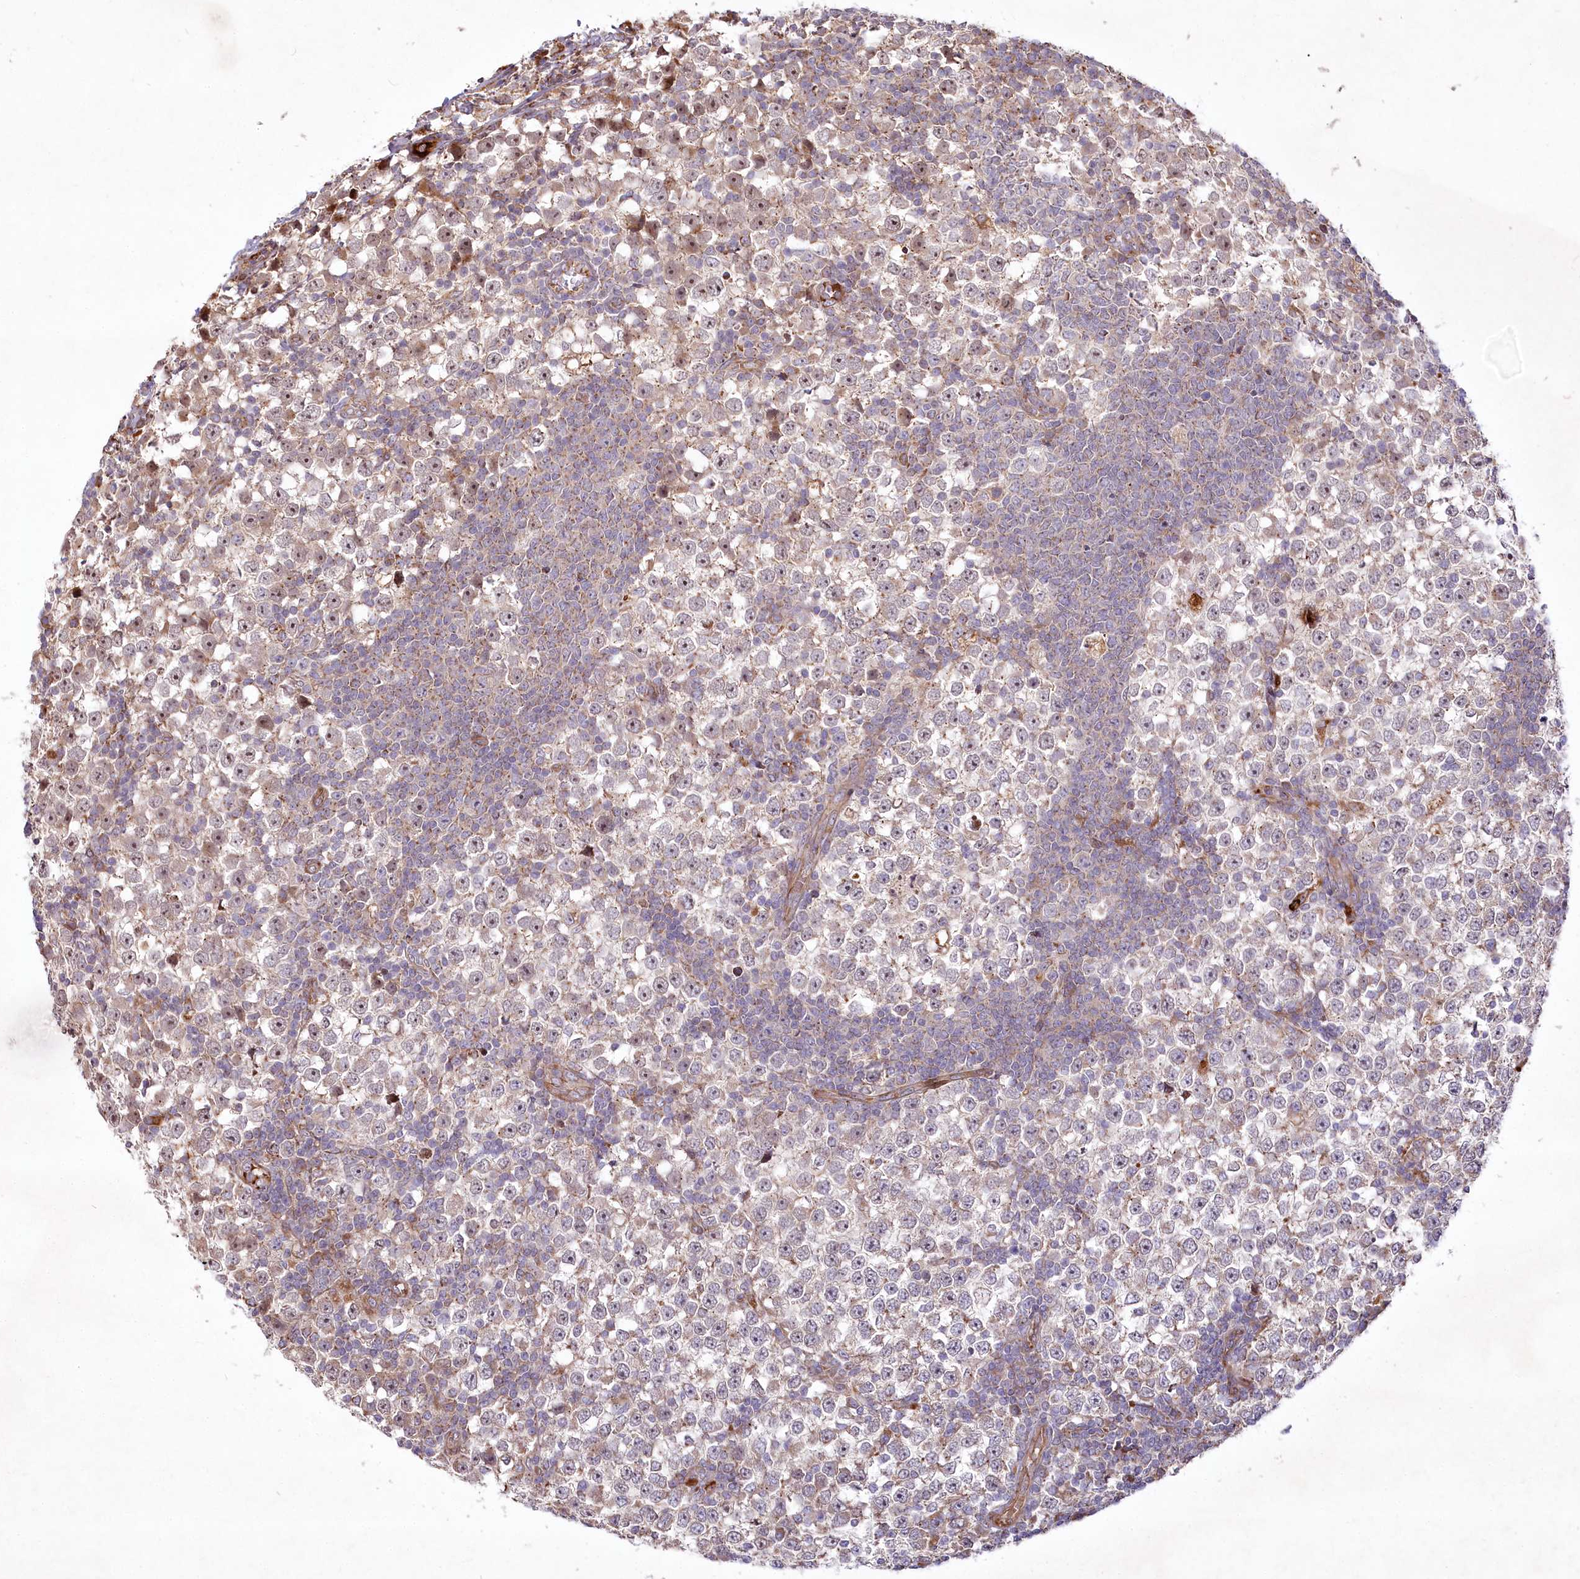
{"staining": {"intensity": "weak", "quantity": "25%-75%", "location": "cytoplasmic/membranous"}, "tissue": "testis cancer", "cell_type": "Tumor cells", "image_type": "cancer", "snomed": [{"axis": "morphology", "description": "Seminoma, NOS"}, {"axis": "topography", "description": "Testis"}], "caption": "Testis seminoma stained with a brown dye exhibits weak cytoplasmic/membranous positive expression in about 25%-75% of tumor cells.", "gene": "PSTK", "patient": {"sex": "male", "age": 65}}